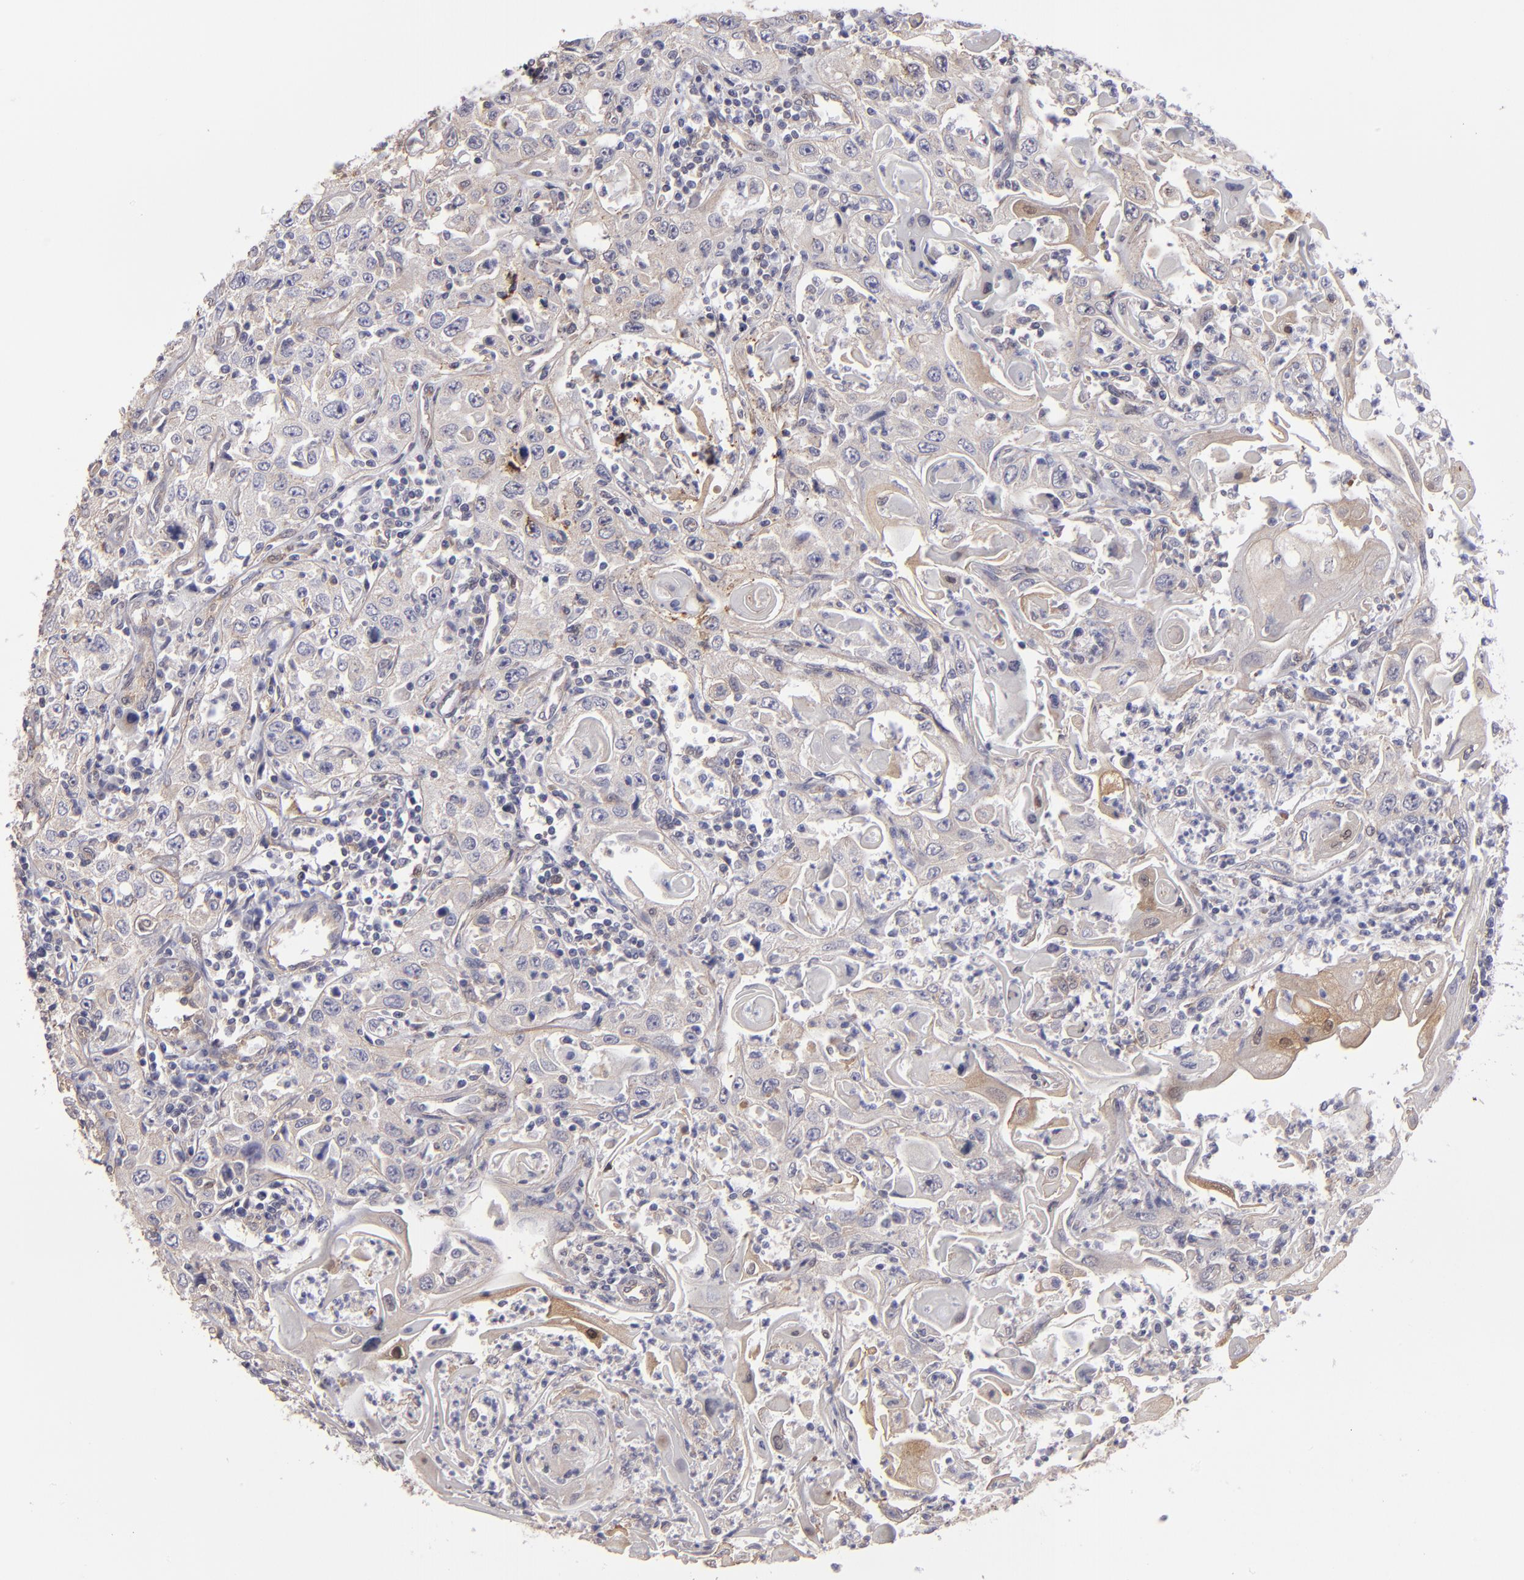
{"staining": {"intensity": "weak", "quantity": ">75%", "location": "cytoplasmic/membranous"}, "tissue": "head and neck cancer", "cell_type": "Tumor cells", "image_type": "cancer", "snomed": [{"axis": "morphology", "description": "Squamous cell carcinoma, NOS"}, {"axis": "topography", "description": "Oral tissue"}, {"axis": "topography", "description": "Head-Neck"}], "caption": "Head and neck squamous cell carcinoma was stained to show a protein in brown. There is low levels of weak cytoplasmic/membranous staining in approximately >75% of tumor cells.", "gene": "NDRG2", "patient": {"sex": "female", "age": 76}}